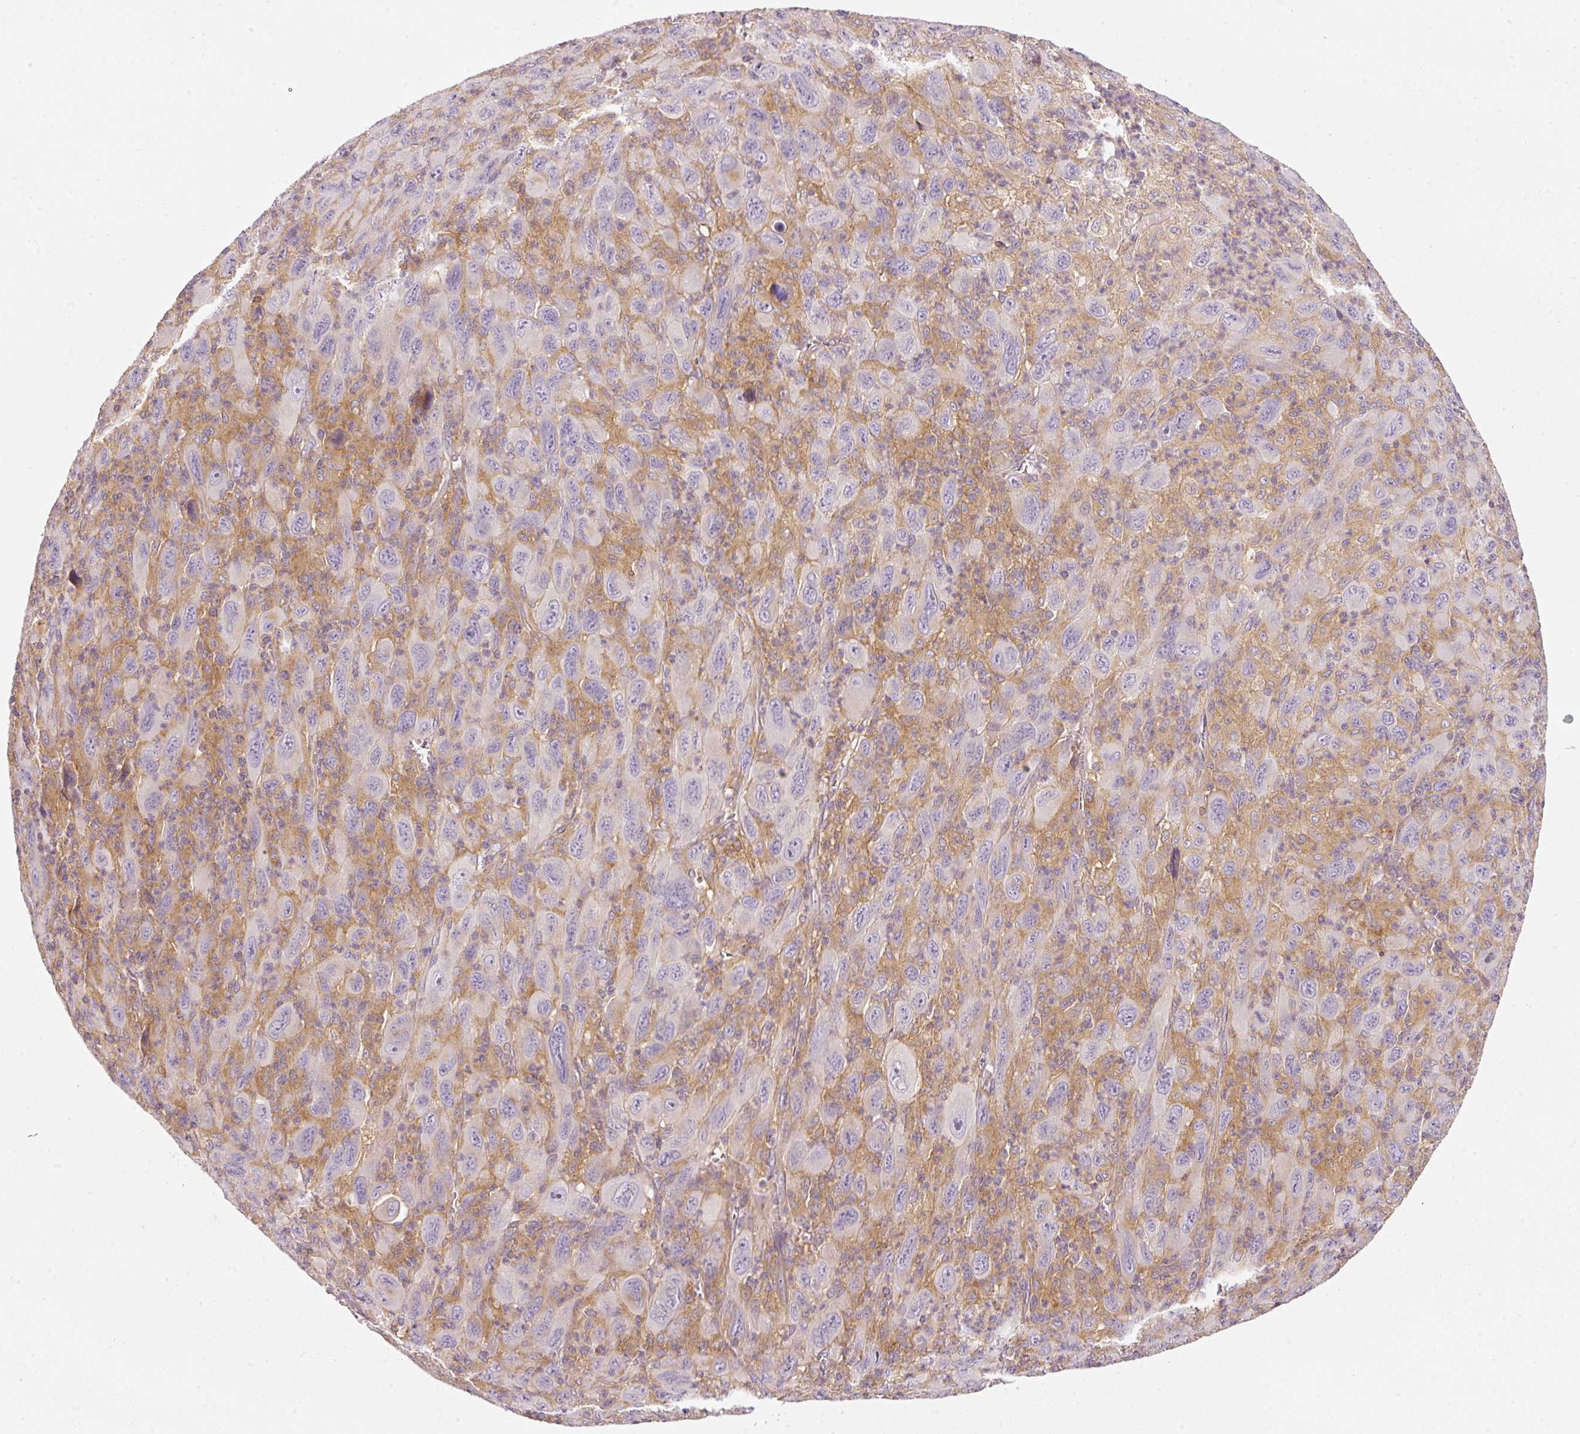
{"staining": {"intensity": "negative", "quantity": "none", "location": "none"}, "tissue": "melanoma", "cell_type": "Tumor cells", "image_type": "cancer", "snomed": [{"axis": "morphology", "description": "Malignant melanoma, Metastatic site"}, {"axis": "topography", "description": "Skin"}], "caption": "A photomicrograph of malignant melanoma (metastatic site) stained for a protein displays no brown staining in tumor cells.", "gene": "NAPA", "patient": {"sex": "female", "age": 56}}